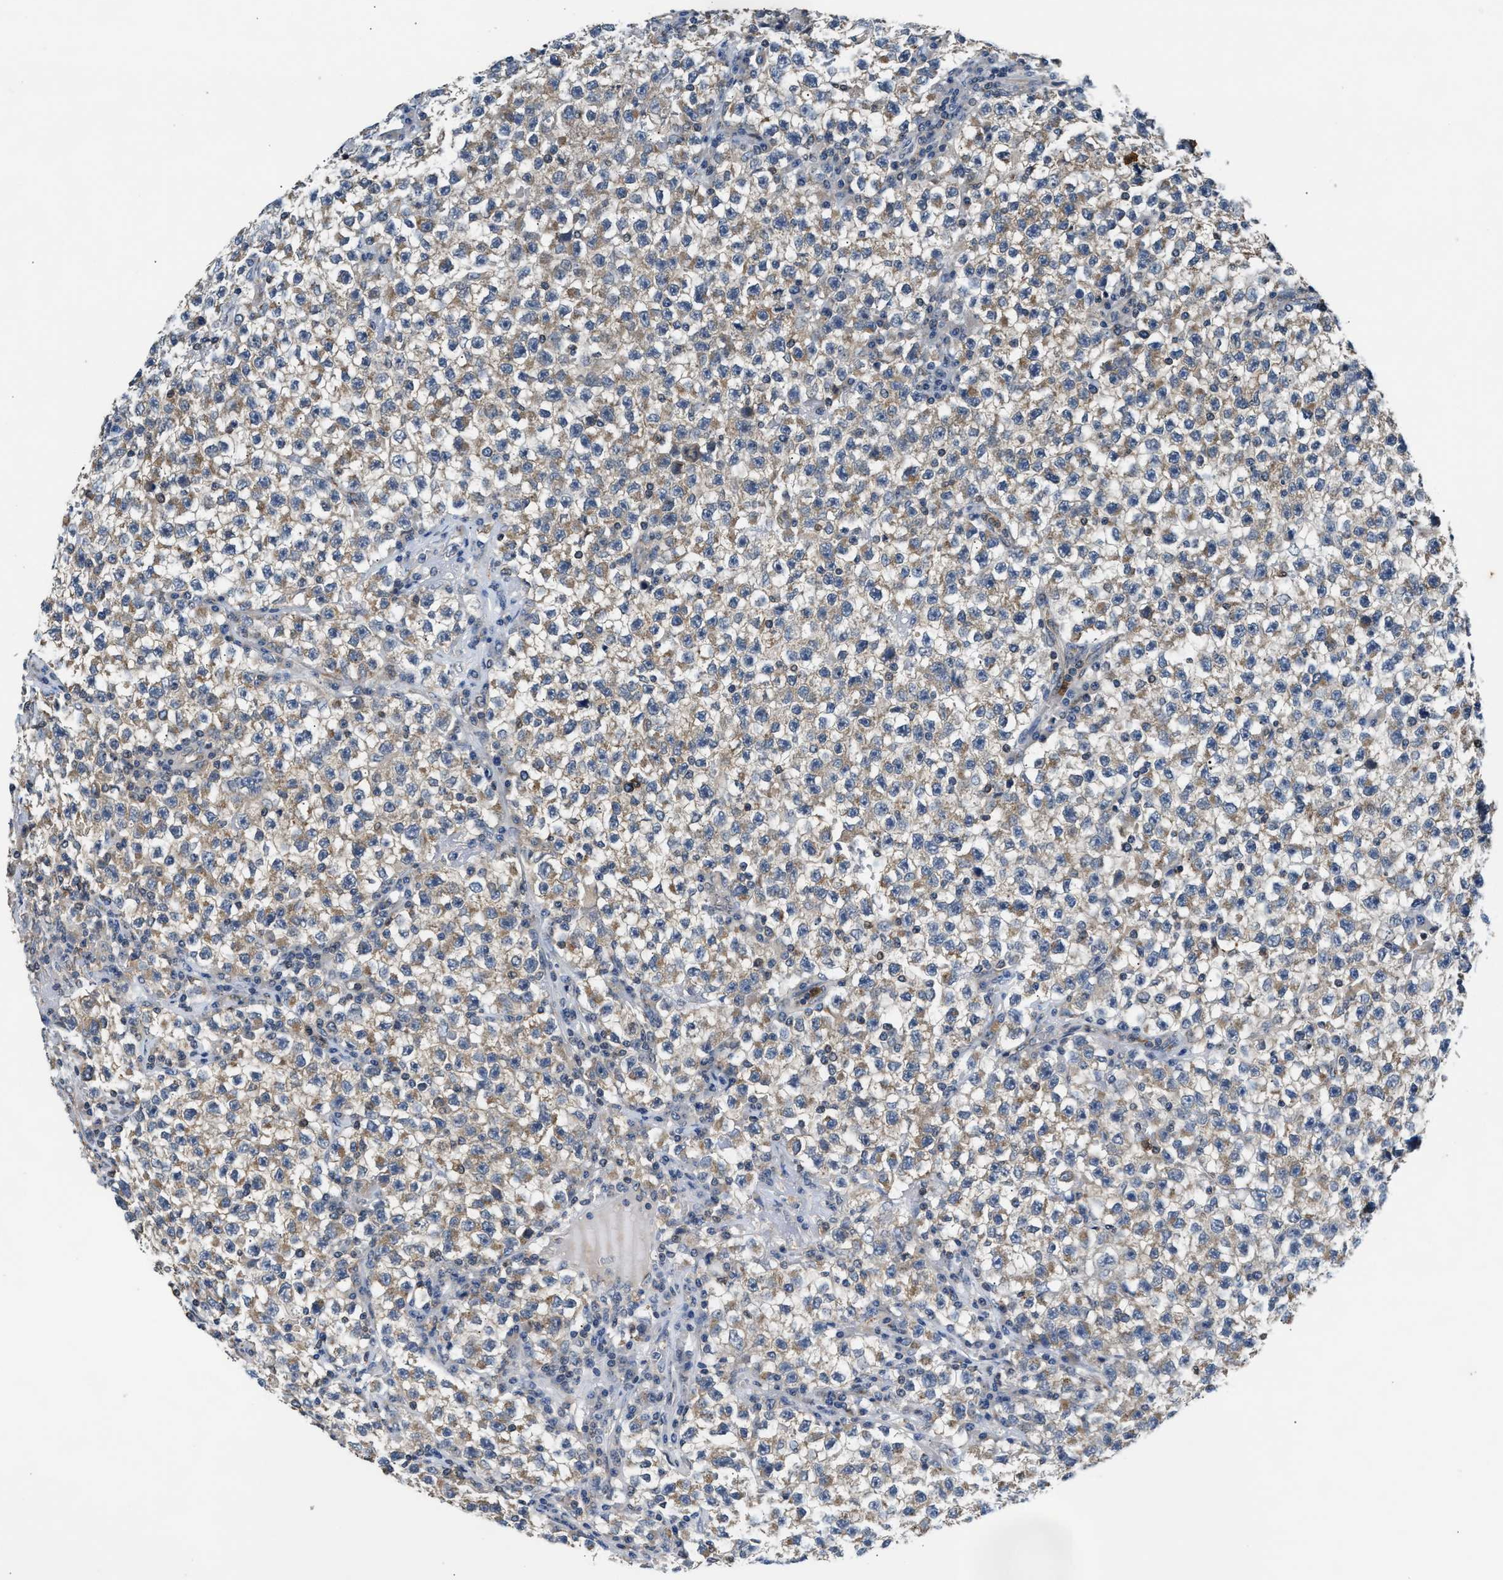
{"staining": {"intensity": "moderate", "quantity": "25%-75%", "location": "cytoplasmic/membranous"}, "tissue": "testis cancer", "cell_type": "Tumor cells", "image_type": "cancer", "snomed": [{"axis": "morphology", "description": "Seminoma, NOS"}, {"axis": "topography", "description": "Testis"}], "caption": "DAB immunohistochemical staining of testis cancer shows moderate cytoplasmic/membranous protein expression in approximately 25%-75% of tumor cells. (brown staining indicates protein expression, while blue staining denotes nuclei).", "gene": "CHUK", "patient": {"sex": "male", "age": 22}}